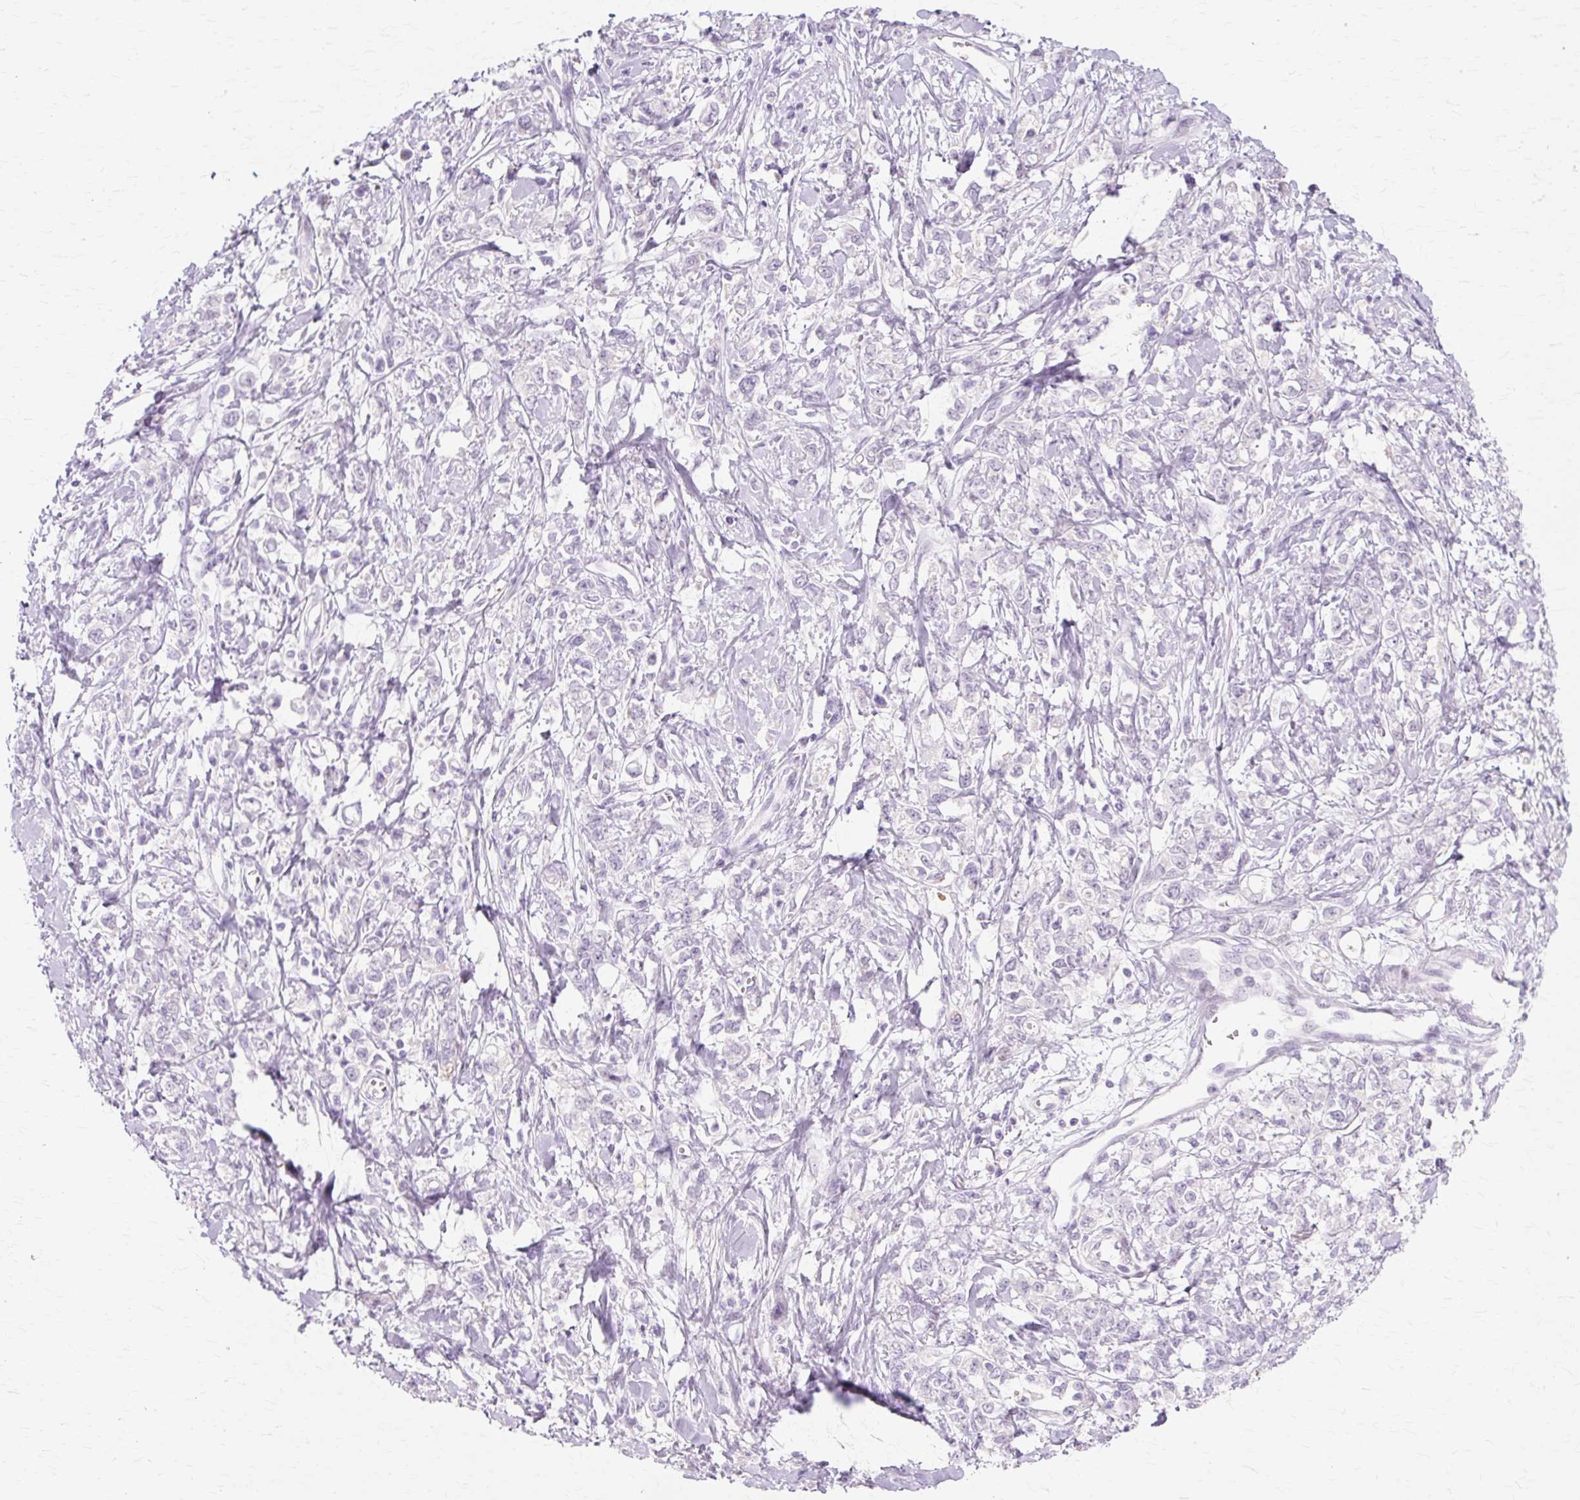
{"staining": {"intensity": "negative", "quantity": "none", "location": "none"}, "tissue": "stomach cancer", "cell_type": "Tumor cells", "image_type": "cancer", "snomed": [{"axis": "morphology", "description": "Adenocarcinoma, NOS"}, {"axis": "topography", "description": "Stomach"}], "caption": "The image displays no significant positivity in tumor cells of stomach adenocarcinoma.", "gene": "IRX2", "patient": {"sex": "female", "age": 76}}